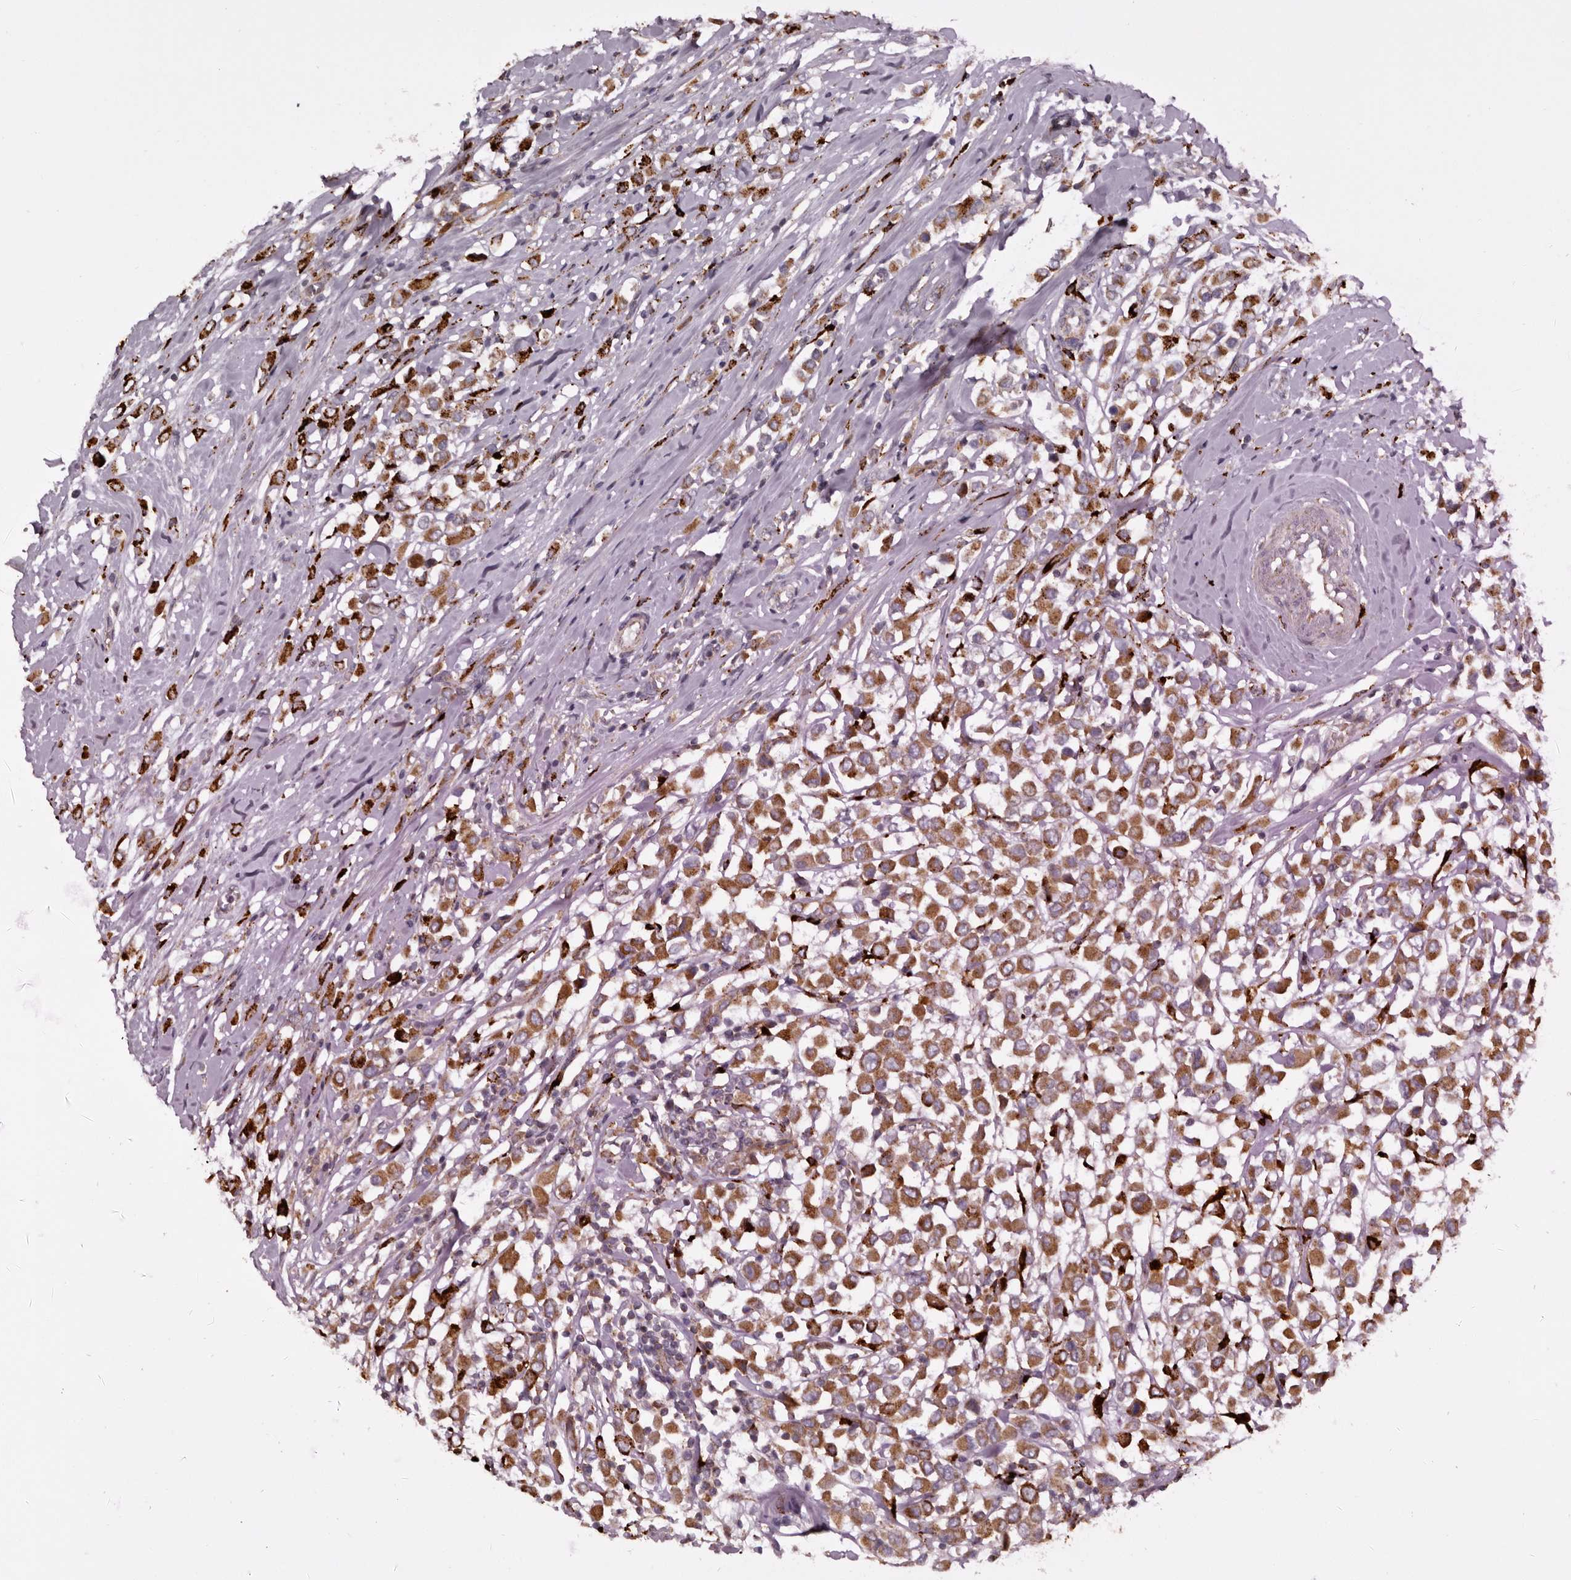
{"staining": {"intensity": "moderate", "quantity": ">75%", "location": "cytoplasmic/membranous"}, "tissue": "breast cancer", "cell_type": "Tumor cells", "image_type": "cancer", "snomed": [{"axis": "morphology", "description": "Duct carcinoma"}, {"axis": "topography", "description": "Breast"}], "caption": "A high-resolution image shows immunohistochemistry staining of infiltrating ductal carcinoma (breast), which reveals moderate cytoplasmic/membranous positivity in approximately >75% of tumor cells.", "gene": "MECR", "patient": {"sex": "female", "age": 61}}